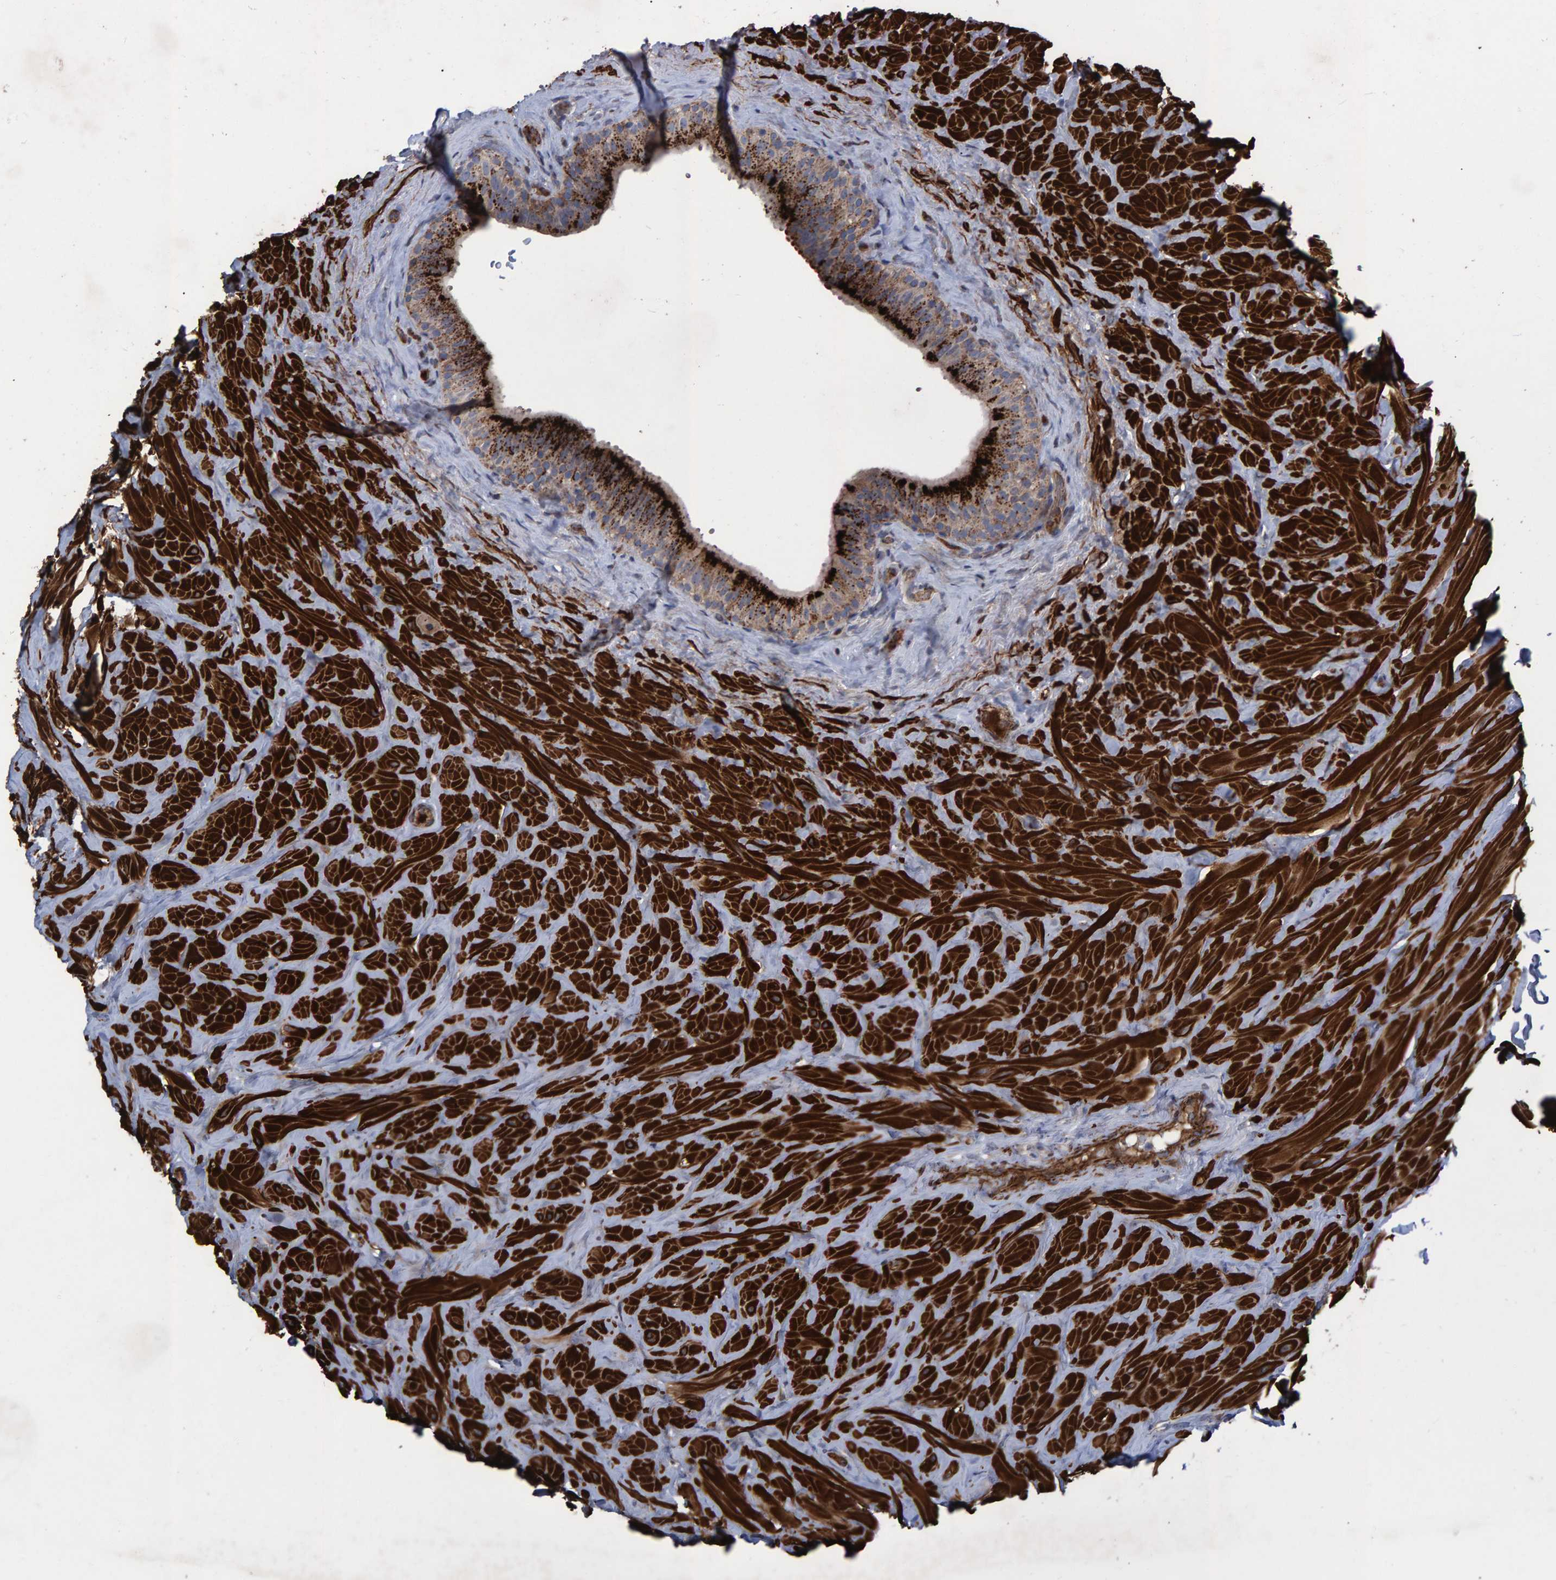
{"staining": {"intensity": "strong", "quantity": "25%-75%", "location": "cytoplasmic/membranous"}, "tissue": "epididymis", "cell_type": "Glandular cells", "image_type": "normal", "snomed": [{"axis": "morphology", "description": "Normal tissue, NOS"}, {"axis": "topography", "description": "Vascular tissue"}, {"axis": "topography", "description": "Epididymis"}], "caption": "Immunohistochemical staining of normal epididymis exhibits high levels of strong cytoplasmic/membranous staining in approximately 25%-75% of glandular cells. The staining was performed using DAB to visualize the protein expression in brown, while the nuclei were stained in blue with hematoxylin (Magnification: 20x).", "gene": "SLIT2", "patient": {"sex": "male", "age": 49}}